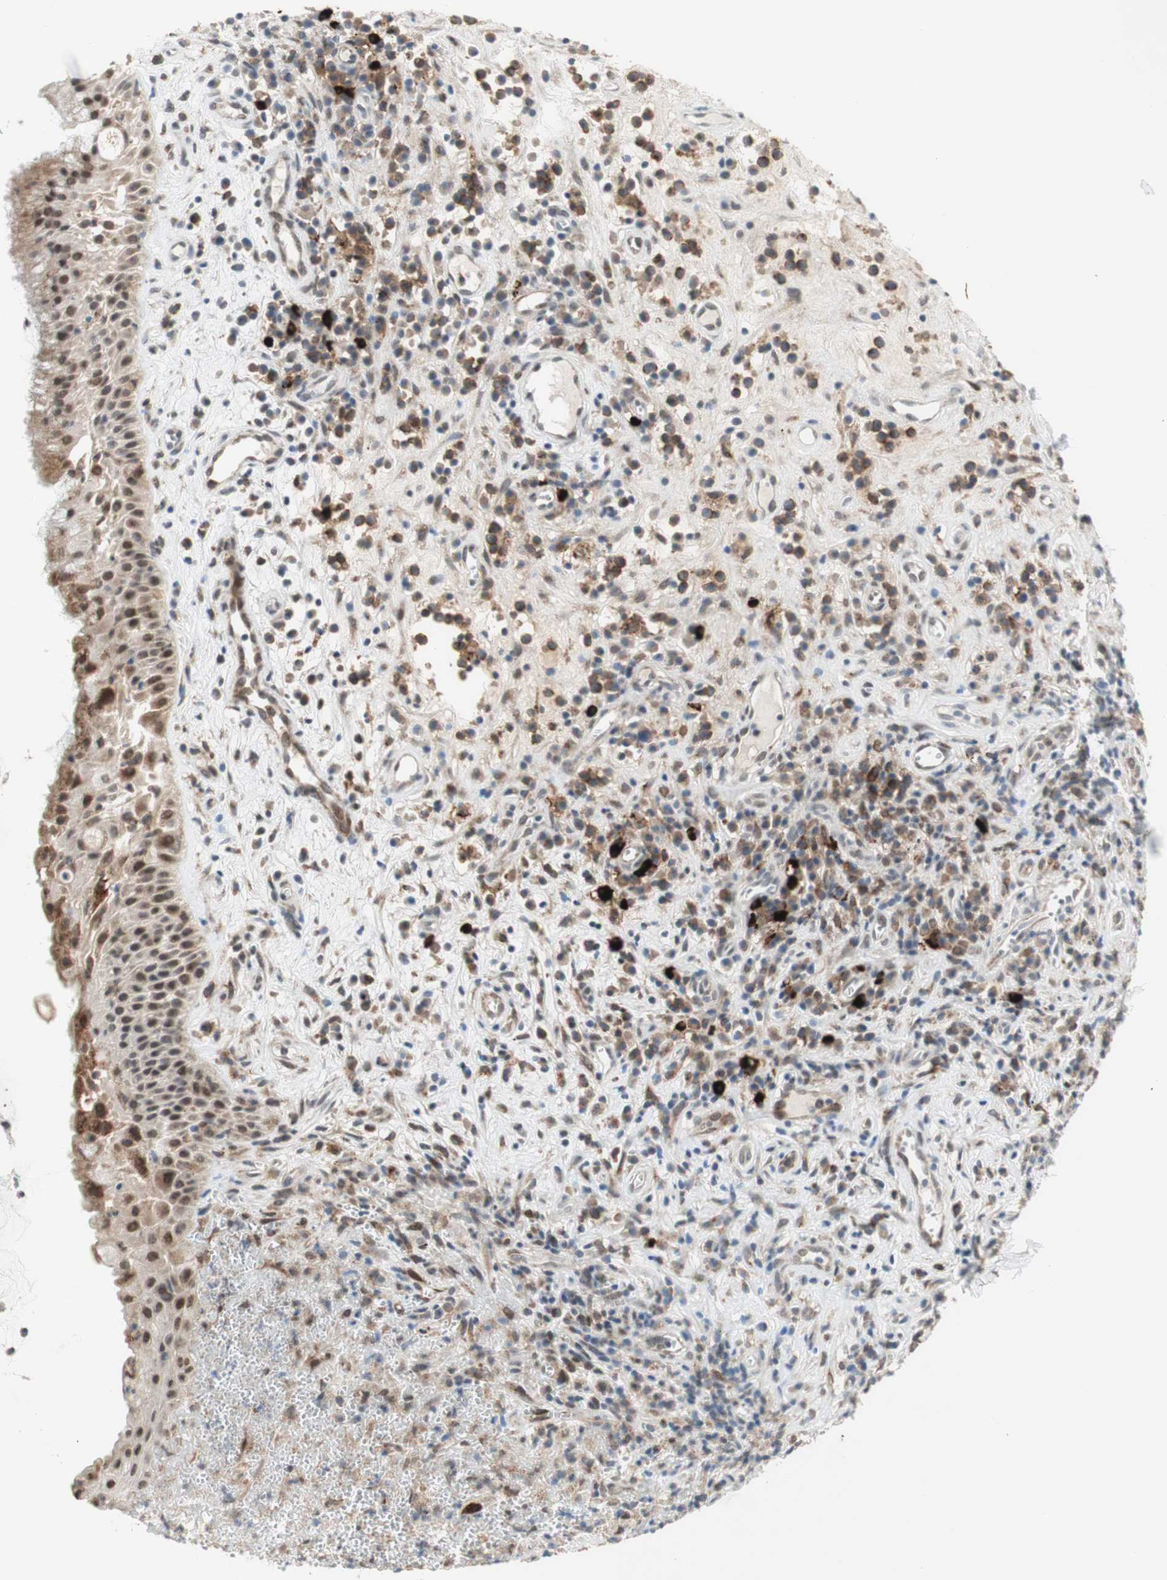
{"staining": {"intensity": "moderate", "quantity": ">75%", "location": "cytoplasmic/membranous,nuclear"}, "tissue": "nasopharynx", "cell_type": "Respiratory epithelial cells", "image_type": "normal", "snomed": [{"axis": "morphology", "description": "Normal tissue, NOS"}, {"axis": "topography", "description": "Nasopharynx"}], "caption": "High-magnification brightfield microscopy of benign nasopharynx stained with DAB (brown) and counterstained with hematoxylin (blue). respiratory epithelial cells exhibit moderate cytoplasmic/membranous,nuclear positivity is identified in approximately>75% of cells. (Stains: DAB (3,3'-diaminobenzidine) in brown, nuclei in blue, Microscopy: brightfield microscopy at high magnification).", "gene": "GAPT", "patient": {"sex": "female", "age": 51}}